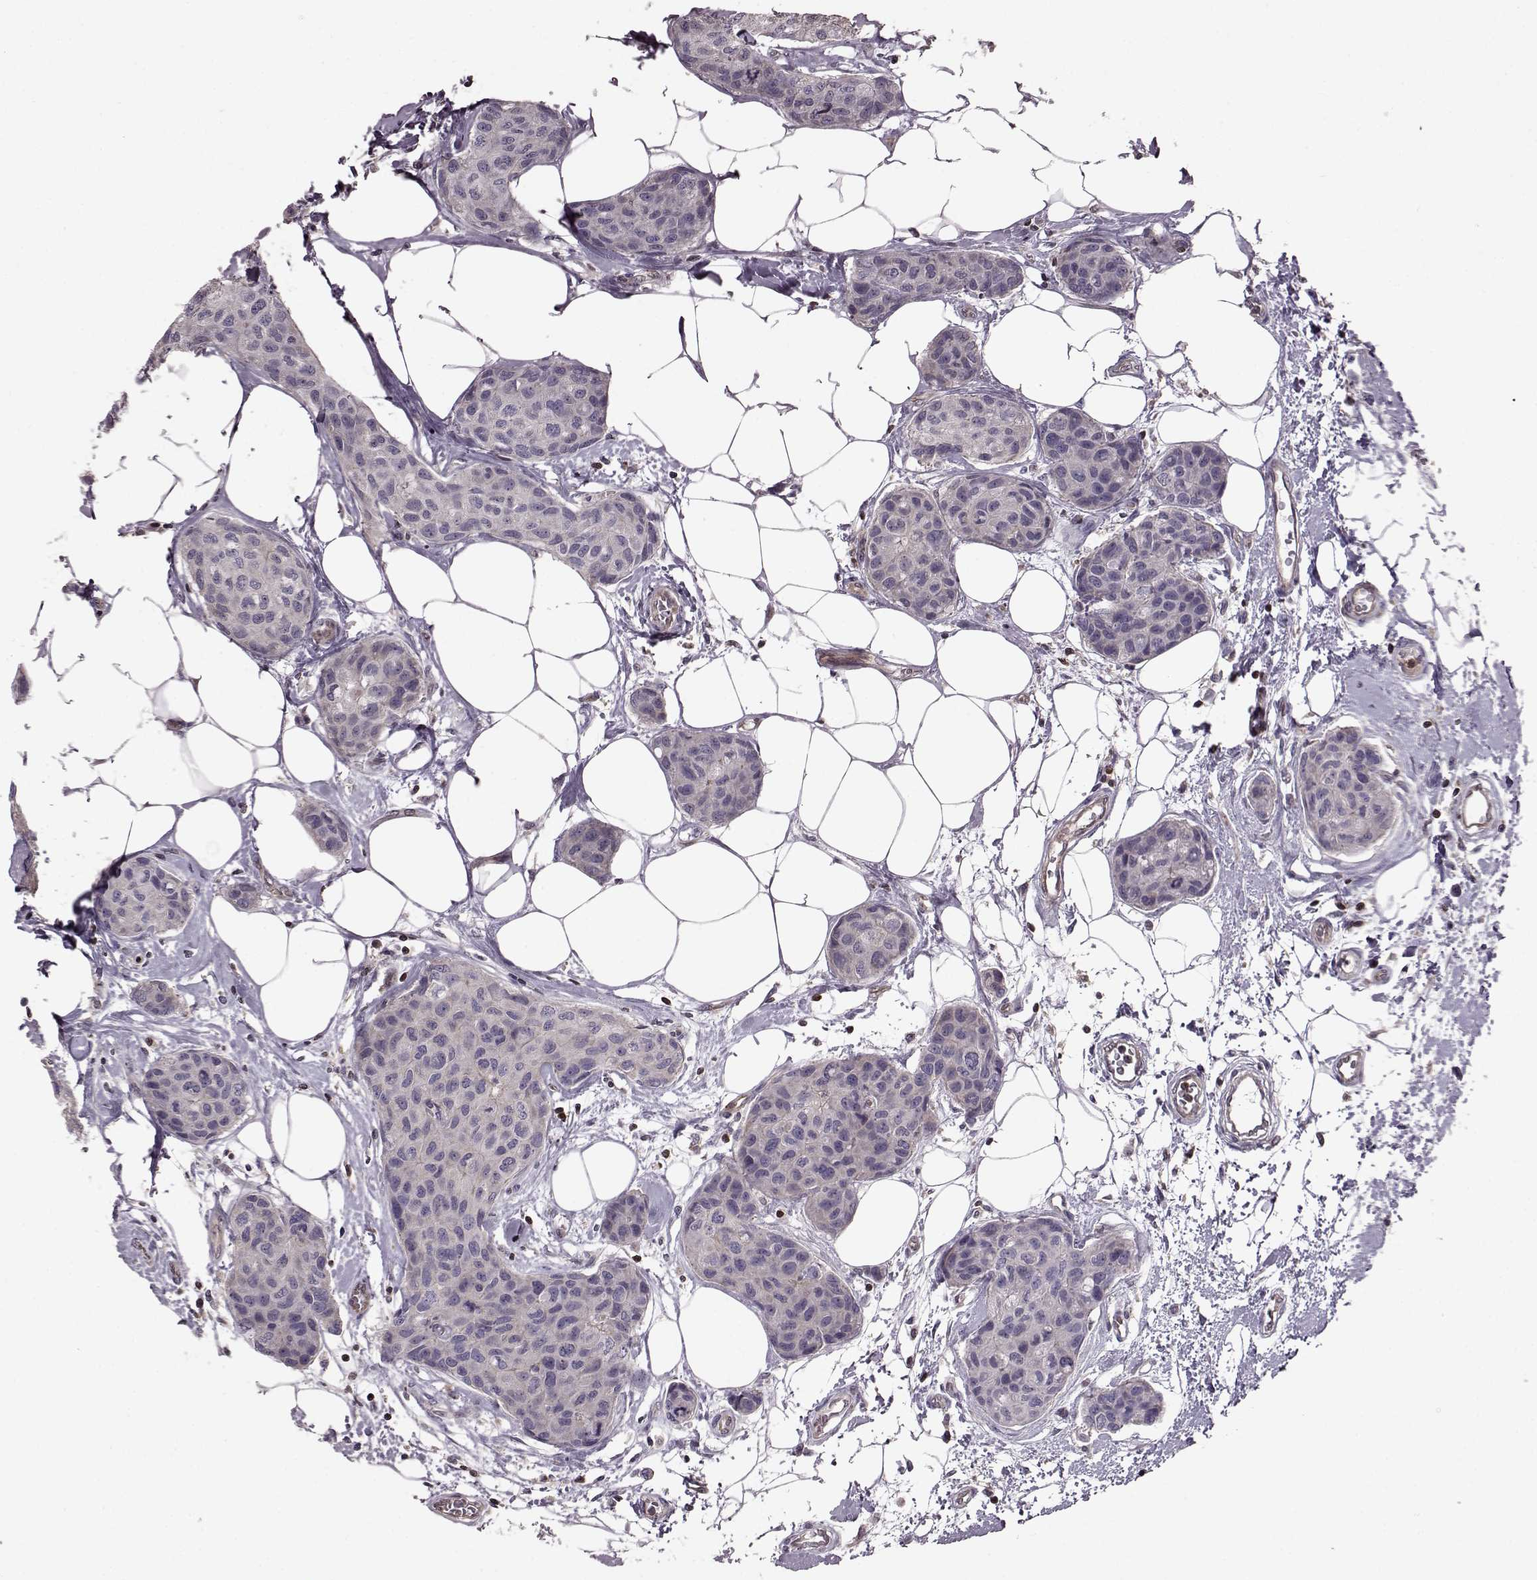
{"staining": {"intensity": "negative", "quantity": "none", "location": "none"}, "tissue": "breast cancer", "cell_type": "Tumor cells", "image_type": "cancer", "snomed": [{"axis": "morphology", "description": "Duct carcinoma"}, {"axis": "topography", "description": "Breast"}], "caption": "A photomicrograph of human breast invasive ductal carcinoma is negative for staining in tumor cells.", "gene": "CDC42SE1", "patient": {"sex": "female", "age": 80}}